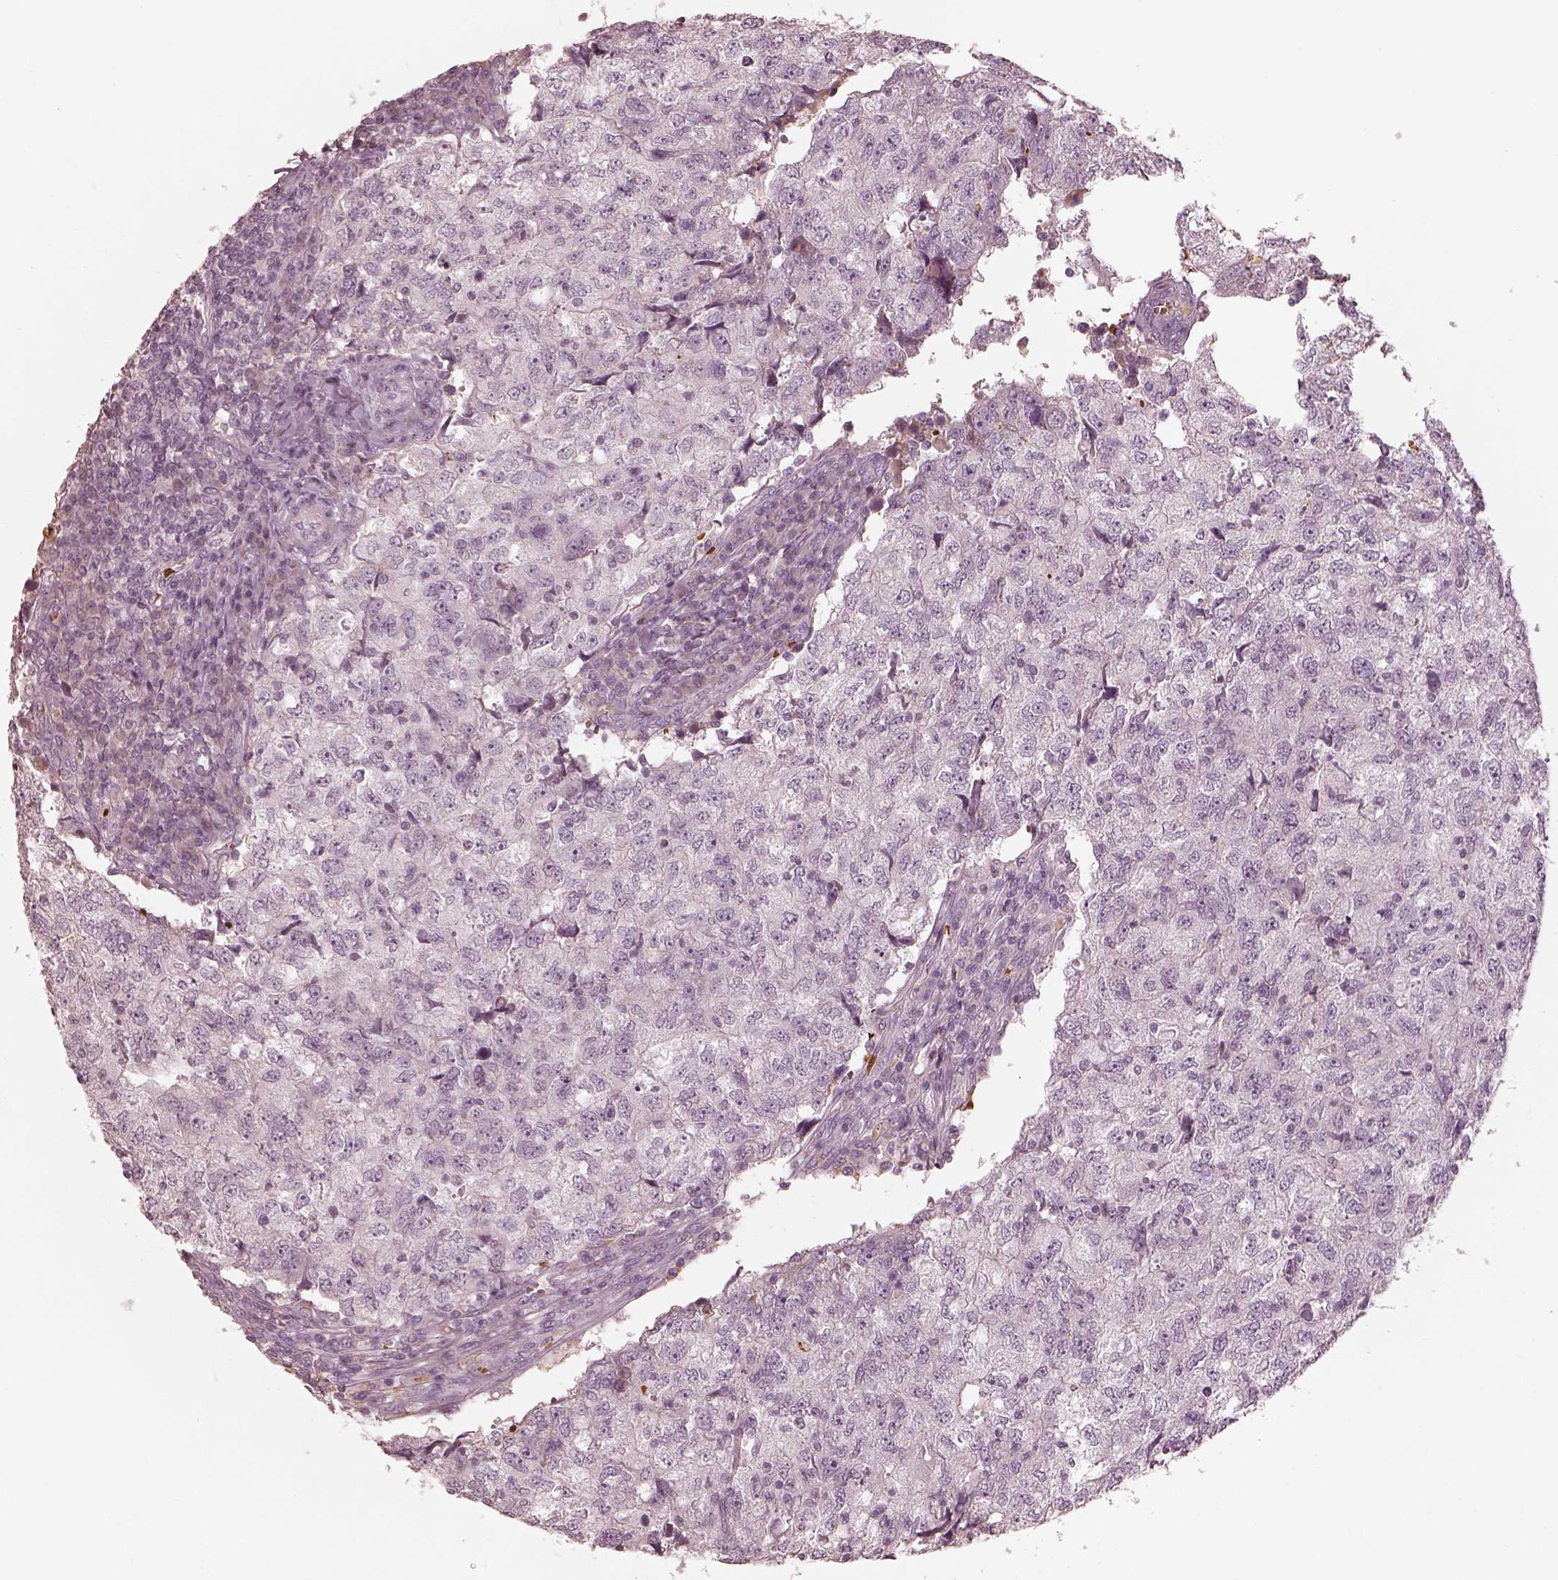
{"staining": {"intensity": "negative", "quantity": "none", "location": "none"}, "tissue": "breast cancer", "cell_type": "Tumor cells", "image_type": "cancer", "snomed": [{"axis": "morphology", "description": "Duct carcinoma"}, {"axis": "topography", "description": "Breast"}], "caption": "Immunohistochemistry (IHC) photomicrograph of neoplastic tissue: breast cancer stained with DAB (3,3'-diaminobenzidine) exhibits no significant protein positivity in tumor cells.", "gene": "ANKLE1", "patient": {"sex": "female", "age": 30}}